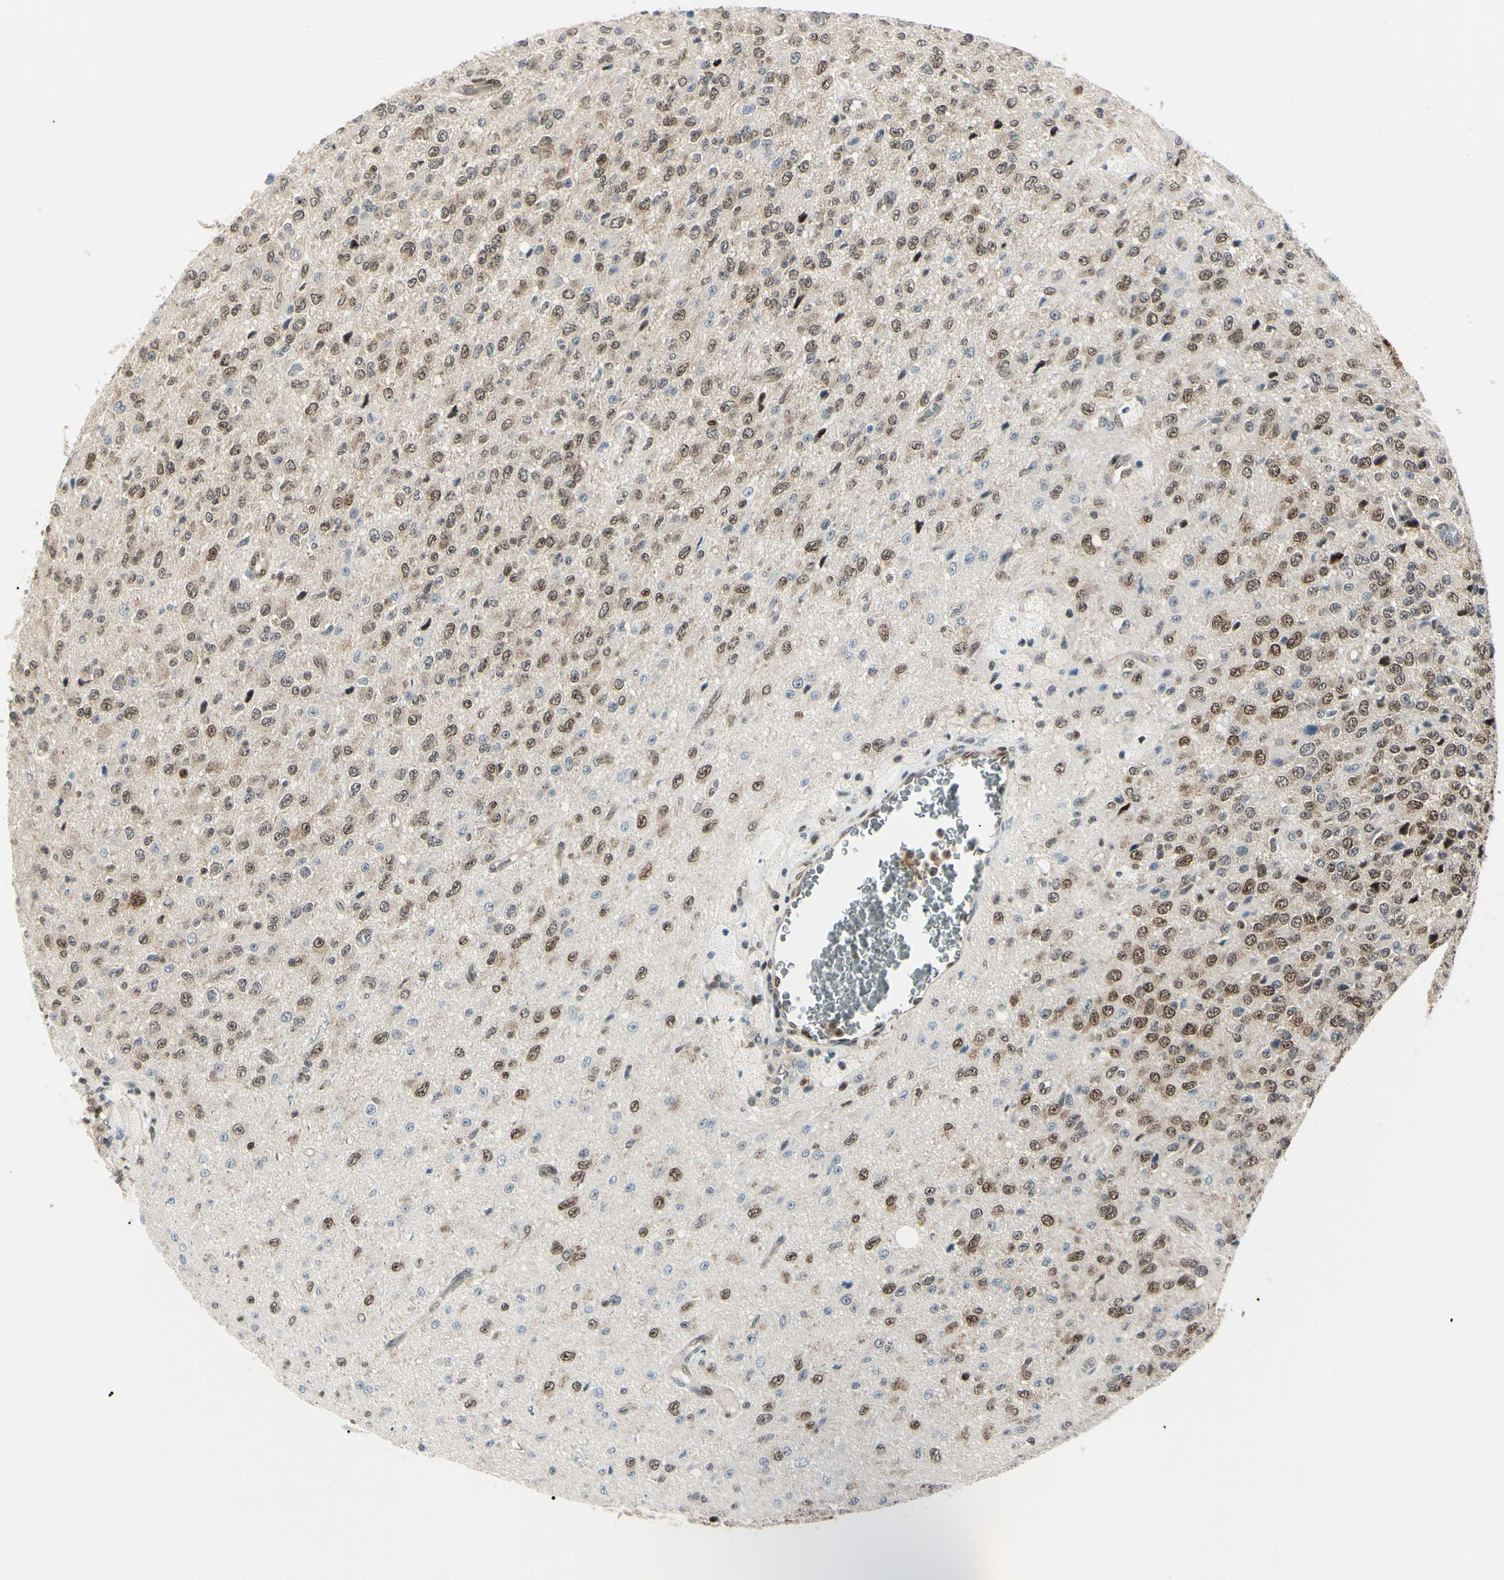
{"staining": {"intensity": "strong", "quantity": "25%-75%", "location": "cytoplasmic/membranous,nuclear"}, "tissue": "glioma", "cell_type": "Tumor cells", "image_type": "cancer", "snomed": [{"axis": "morphology", "description": "Glioma, malignant, High grade"}, {"axis": "topography", "description": "pancreas cauda"}], "caption": "DAB immunohistochemical staining of human glioma reveals strong cytoplasmic/membranous and nuclear protein expression in about 25%-75% of tumor cells.", "gene": "PGK1", "patient": {"sex": "male", "age": 60}}